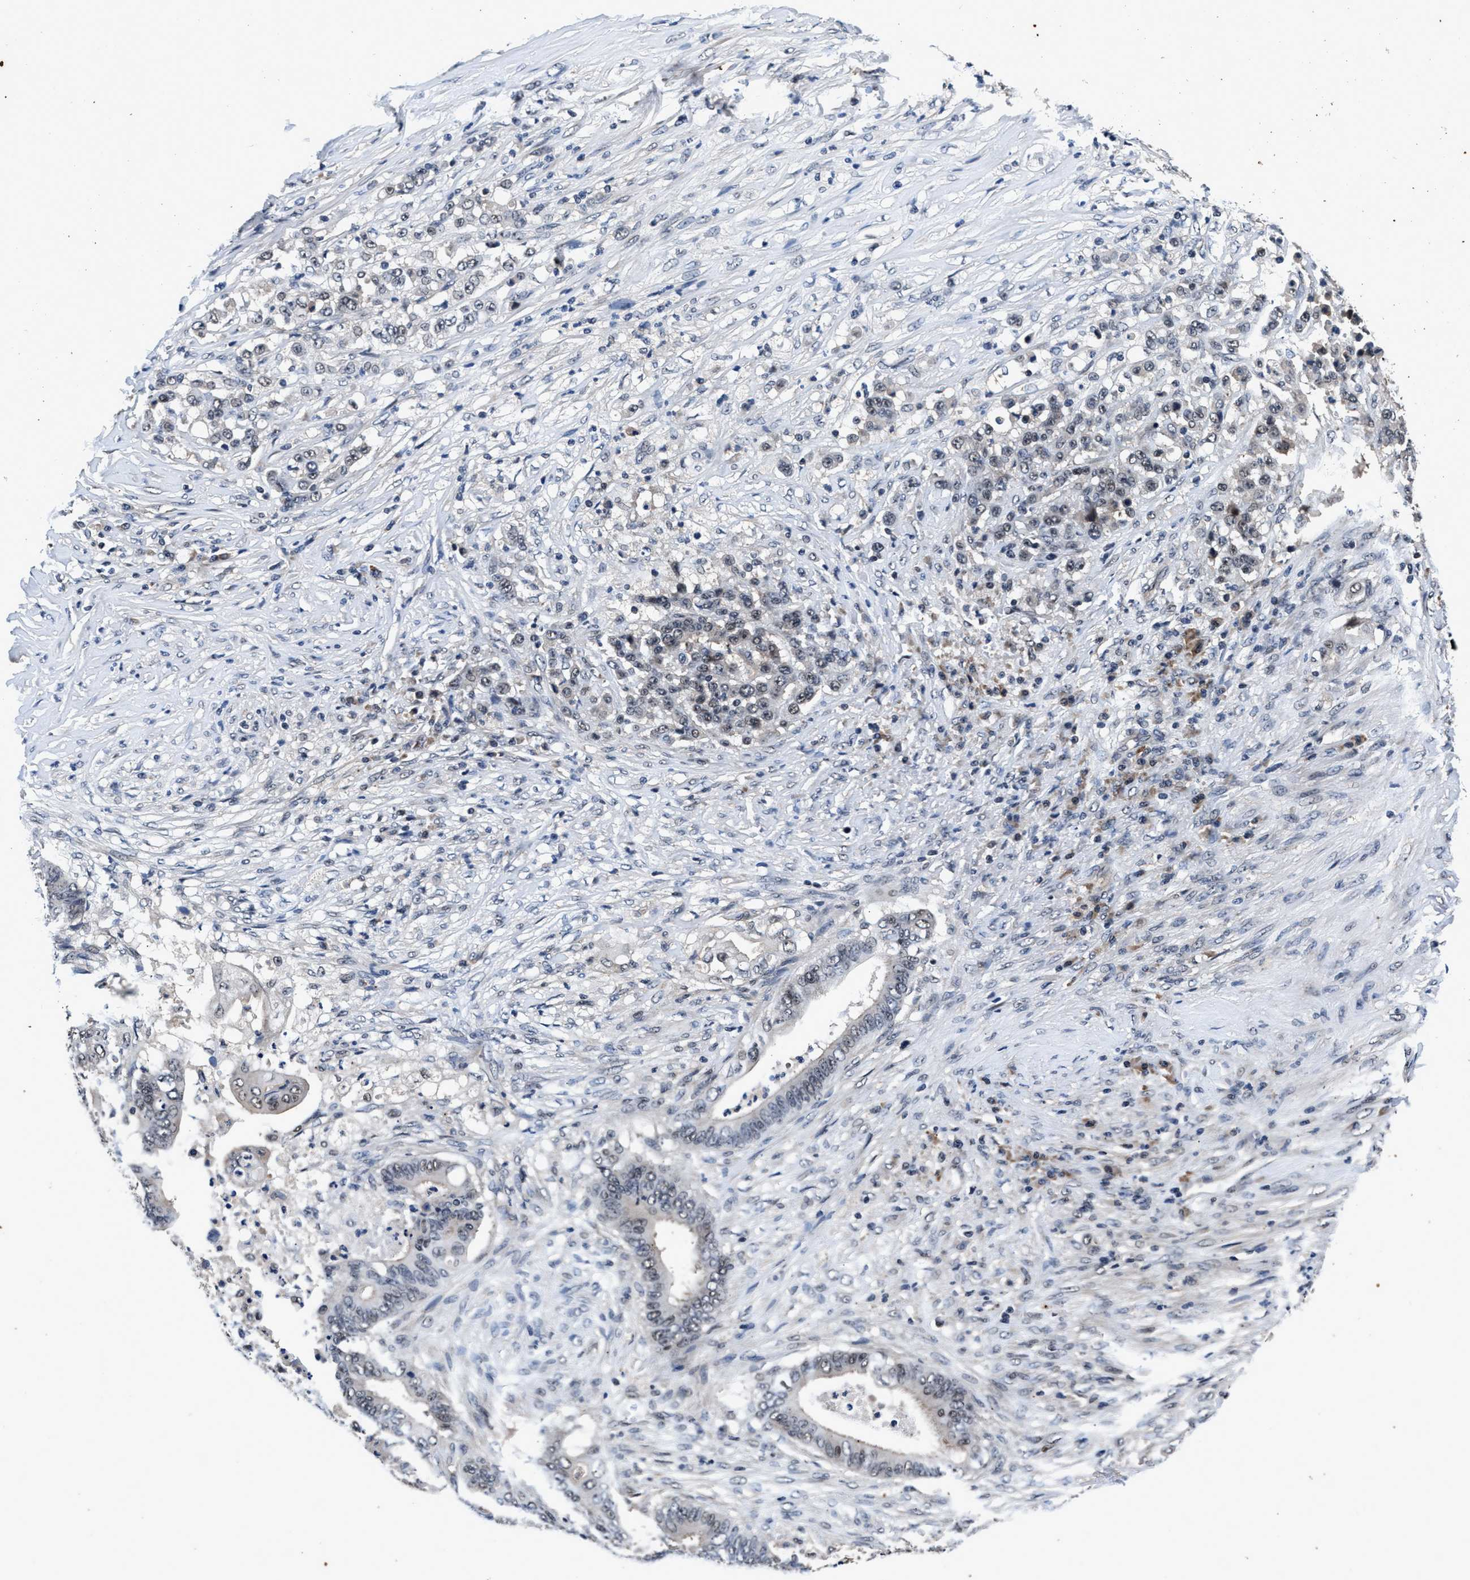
{"staining": {"intensity": "weak", "quantity": "<25%", "location": "nuclear"}, "tissue": "stomach cancer", "cell_type": "Tumor cells", "image_type": "cancer", "snomed": [{"axis": "morphology", "description": "Adenocarcinoma, NOS"}, {"axis": "topography", "description": "Stomach"}], "caption": "The image displays no significant expression in tumor cells of stomach cancer (adenocarcinoma).", "gene": "USP16", "patient": {"sex": "female", "age": 73}}